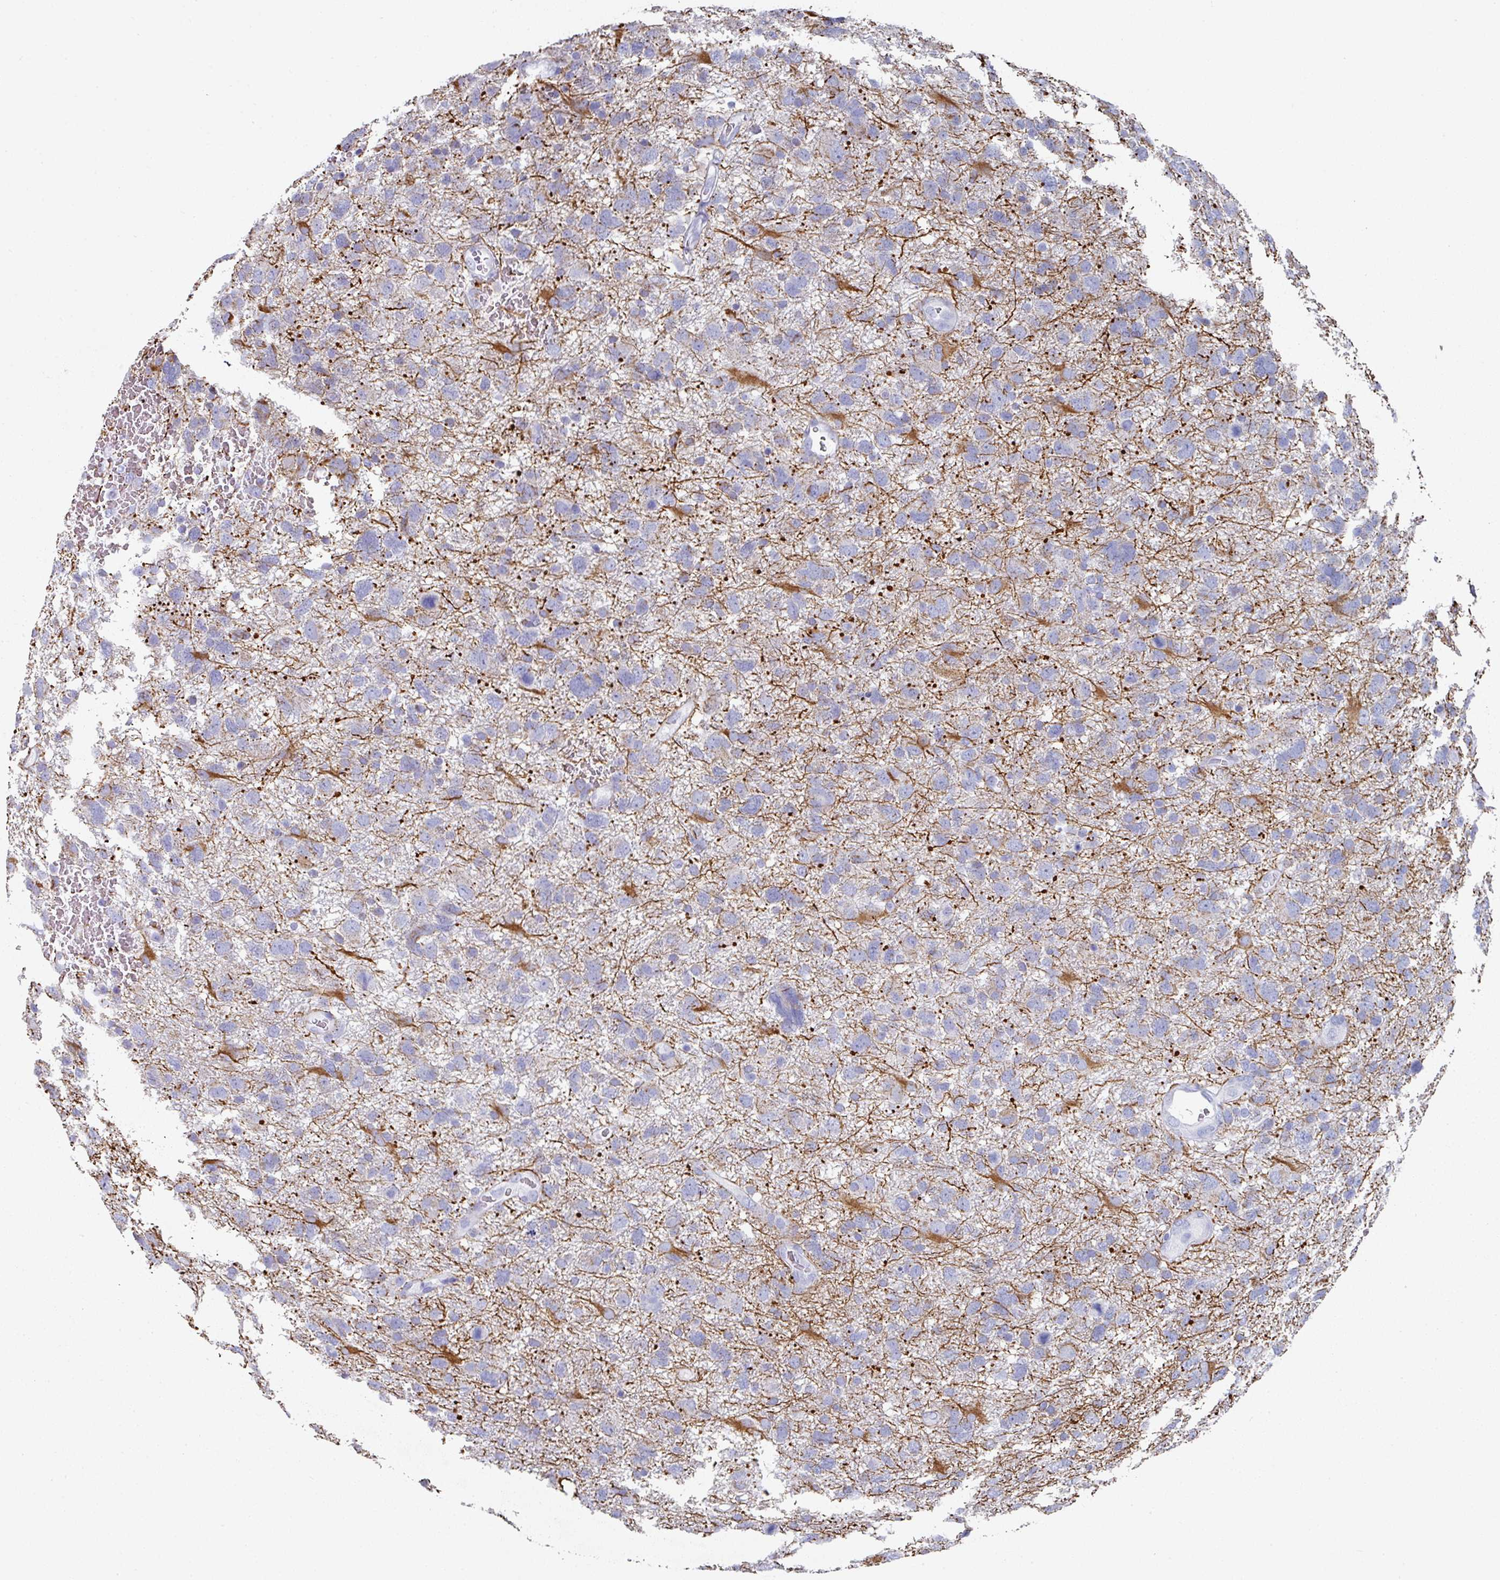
{"staining": {"intensity": "negative", "quantity": "none", "location": "none"}, "tissue": "glioma", "cell_type": "Tumor cells", "image_type": "cancer", "snomed": [{"axis": "morphology", "description": "Glioma, malignant, High grade"}, {"axis": "topography", "description": "Brain"}], "caption": "Immunohistochemical staining of human malignant glioma (high-grade) demonstrates no significant staining in tumor cells.", "gene": "SETBP1", "patient": {"sex": "male", "age": 61}}